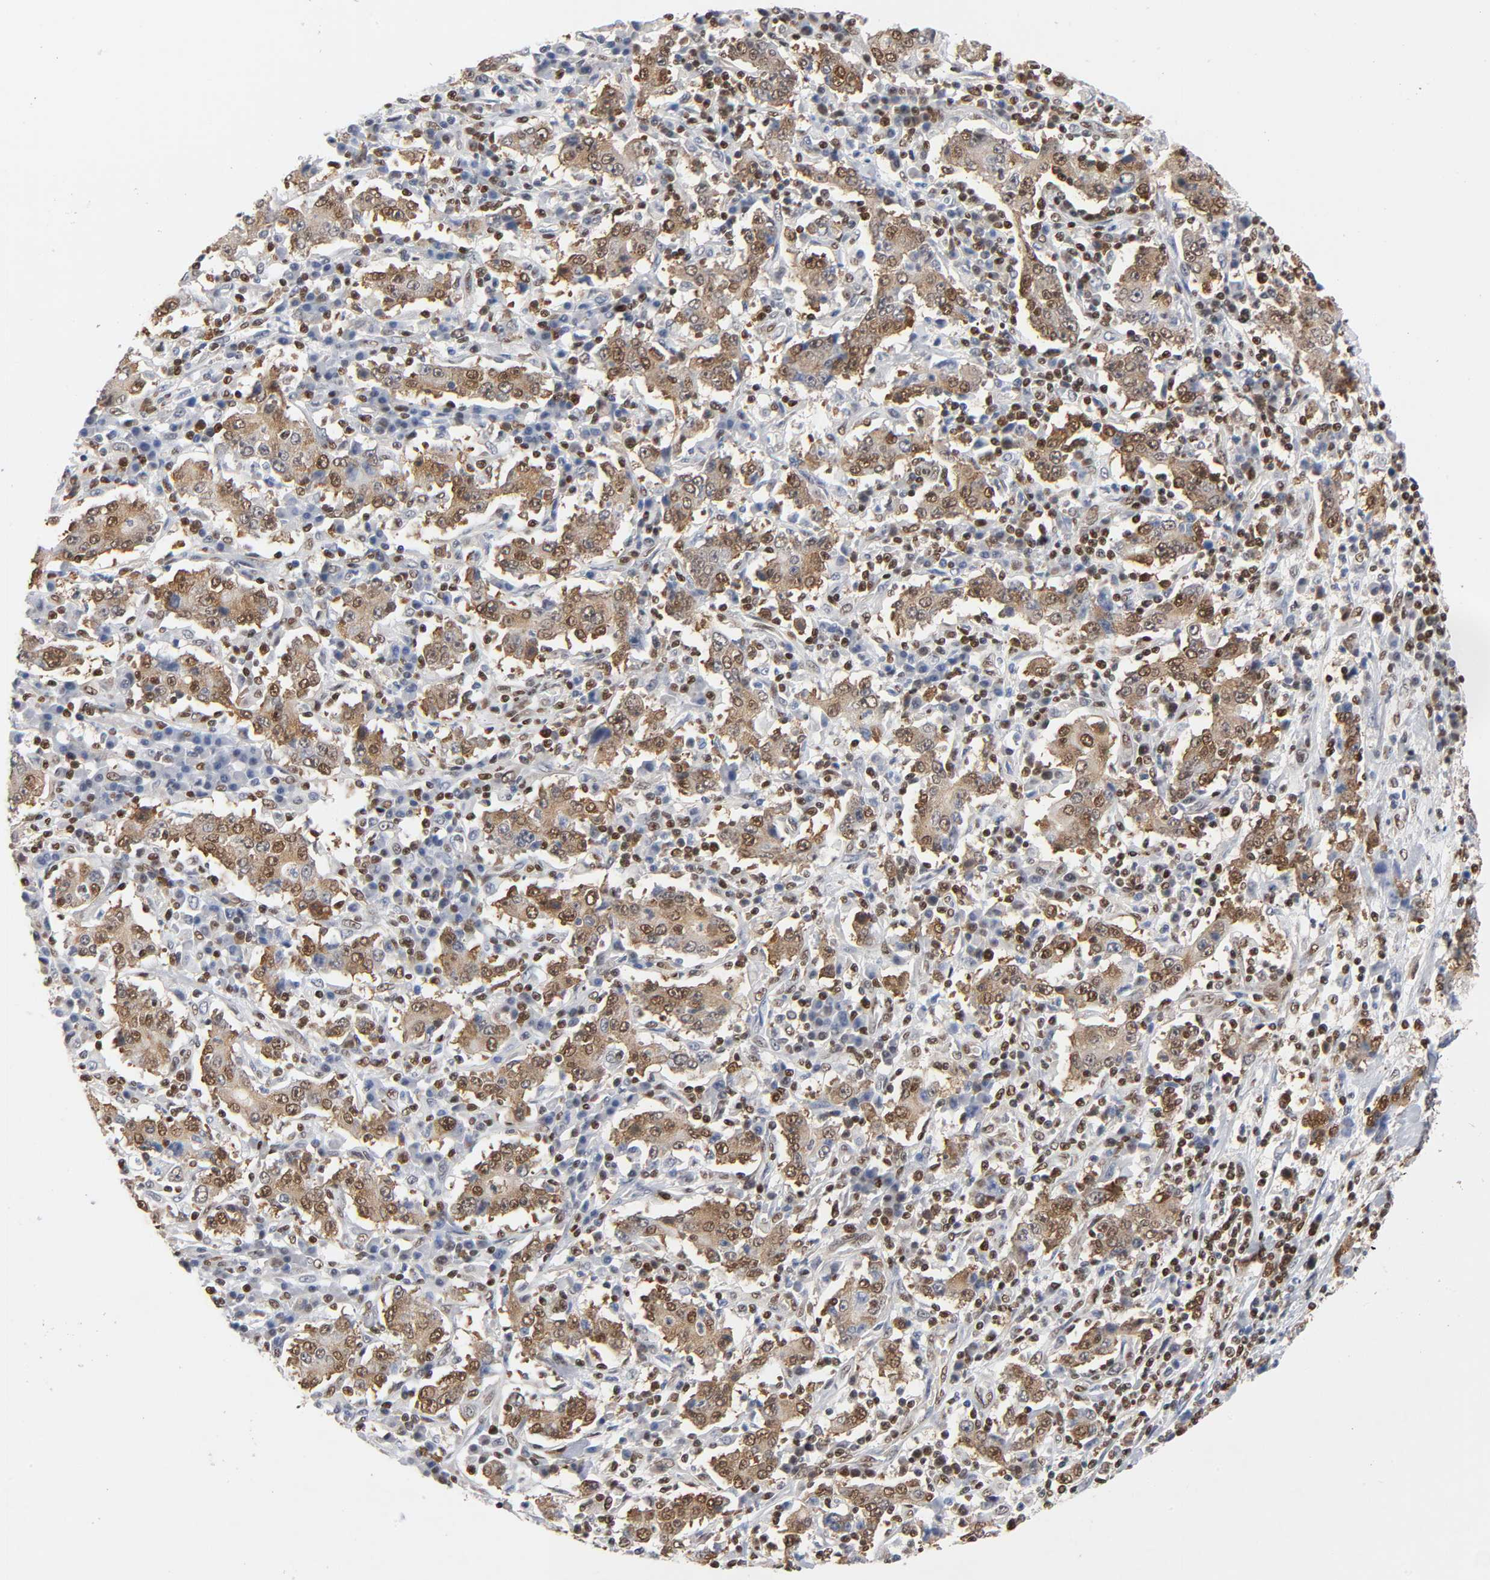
{"staining": {"intensity": "moderate", "quantity": ">75%", "location": "cytoplasmic/membranous,nuclear"}, "tissue": "stomach cancer", "cell_type": "Tumor cells", "image_type": "cancer", "snomed": [{"axis": "morphology", "description": "Normal tissue, NOS"}, {"axis": "morphology", "description": "Adenocarcinoma, NOS"}, {"axis": "topography", "description": "Stomach, upper"}, {"axis": "topography", "description": "Stomach"}], "caption": "Stomach cancer was stained to show a protein in brown. There is medium levels of moderate cytoplasmic/membranous and nuclear positivity in about >75% of tumor cells.", "gene": "ILKAP", "patient": {"sex": "male", "age": 59}}